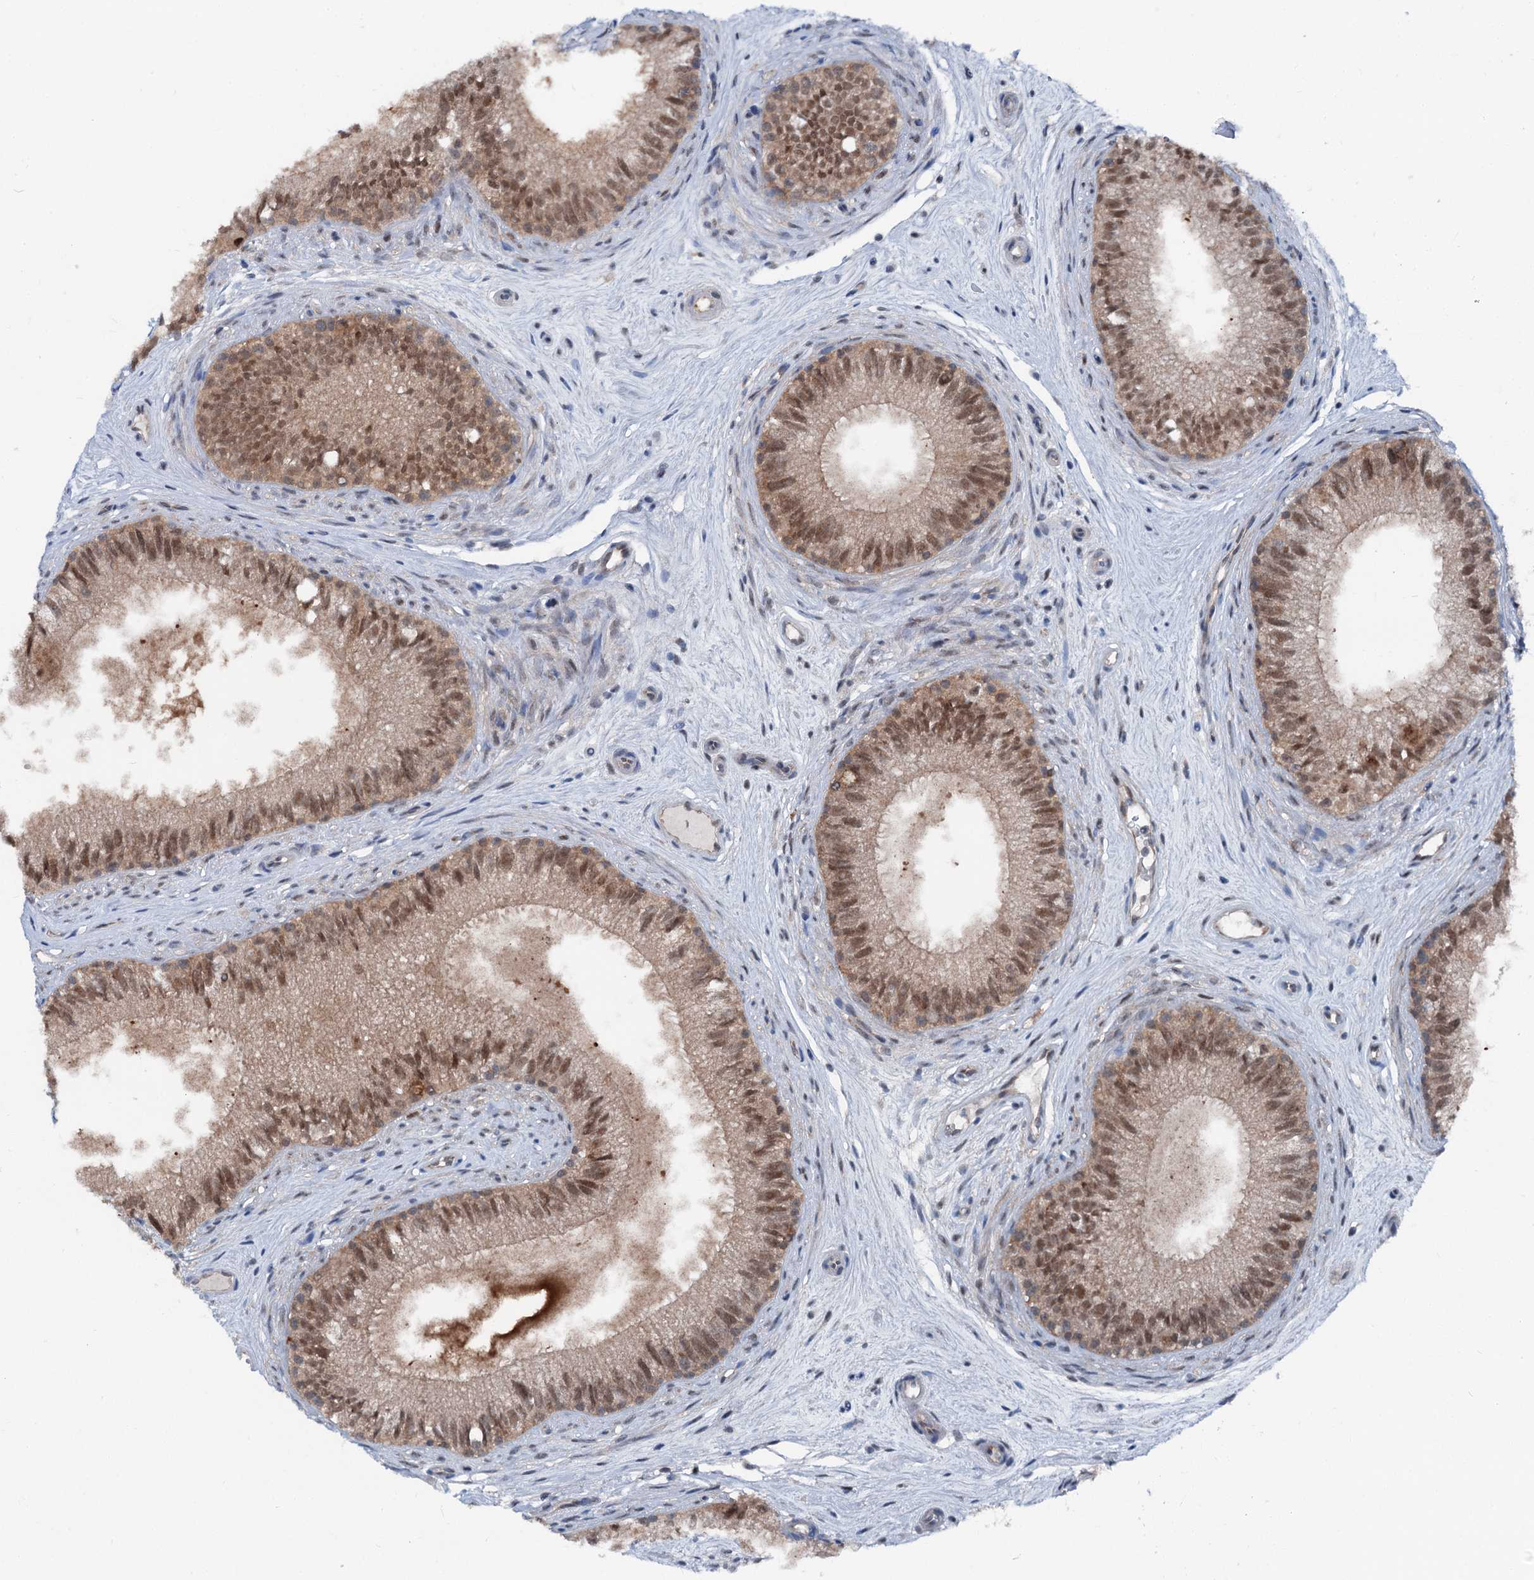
{"staining": {"intensity": "moderate", "quantity": ">75%", "location": "cytoplasmic/membranous,nuclear"}, "tissue": "epididymis", "cell_type": "Glandular cells", "image_type": "normal", "snomed": [{"axis": "morphology", "description": "Normal tissue, NOS"}, {"axis": "topography", "description": "Epididymis"}], "caption": "Immunohistochemical staining of benign epididymis exhibits moderate cytoplasmic/membranous,nuclear protein positivity in about >75% of glandular cells. (IHC, brightfield microscopy, high magnification).", "gene": "PSMD13", "patient": {"sex": "male", "age": 71}}